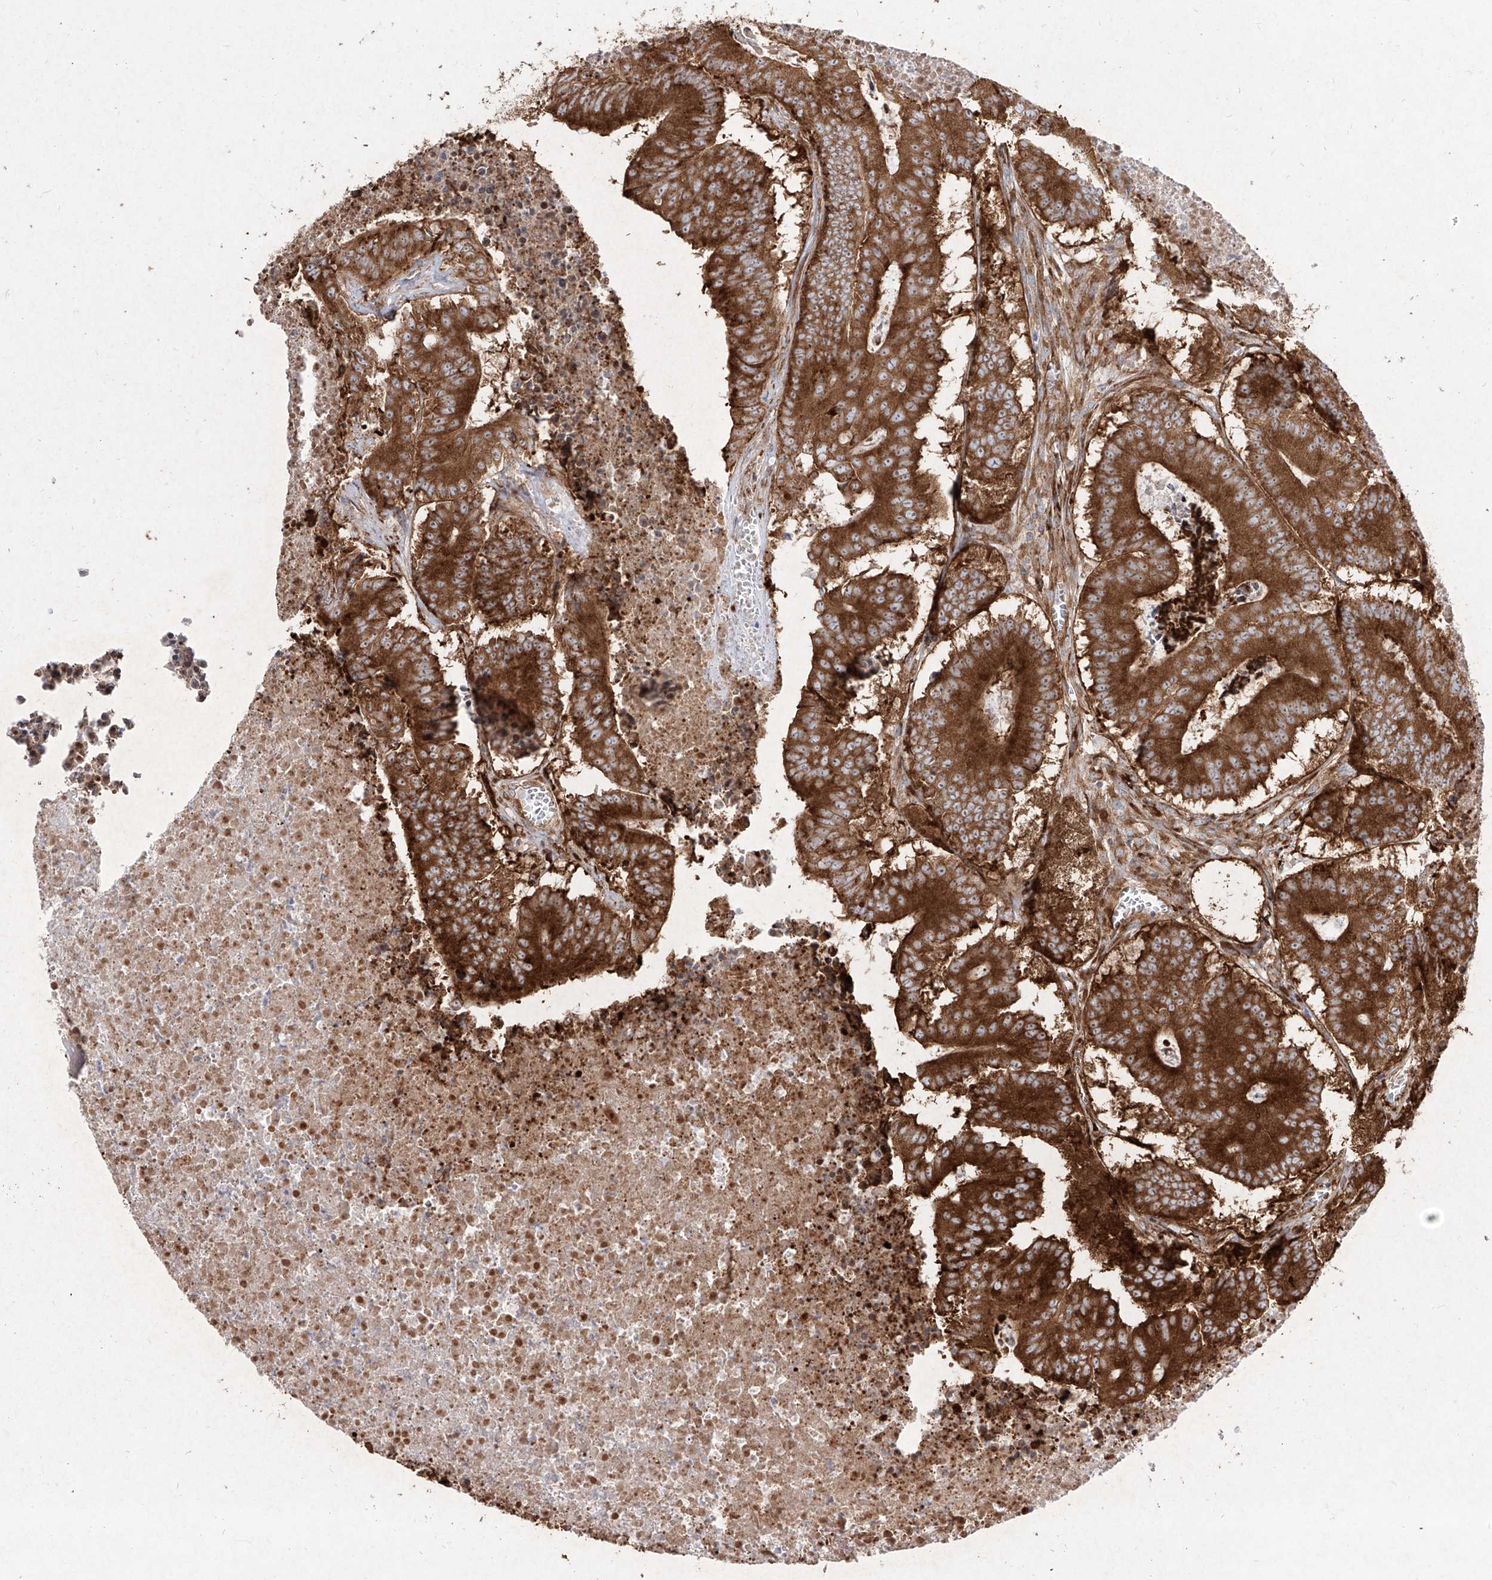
{"staining": {"intensity": "strong", "quantity": ">75%", "location": "cytoplasmic/membranous"}, "tissue": "colorectal cancer", "cell_type": "Tumor cells", "image_type": "cancer", "snomed": [{"axis": "morphology", "description": "Adenocarcinoma, NOS"}, {"axis": "topography", "description": "Colon"}], "caption": "Colorectal cancer (adenocarcinoma) tissue shows strong cytoplasmic/membranous positivity in about >75% of tumor cells, visualized by immunohistochemistry. (DAB = brown stain, brightfield microscopy at high magnification).", "gene": "RPS25", "patient": {"sex": "male", "age": 87}}